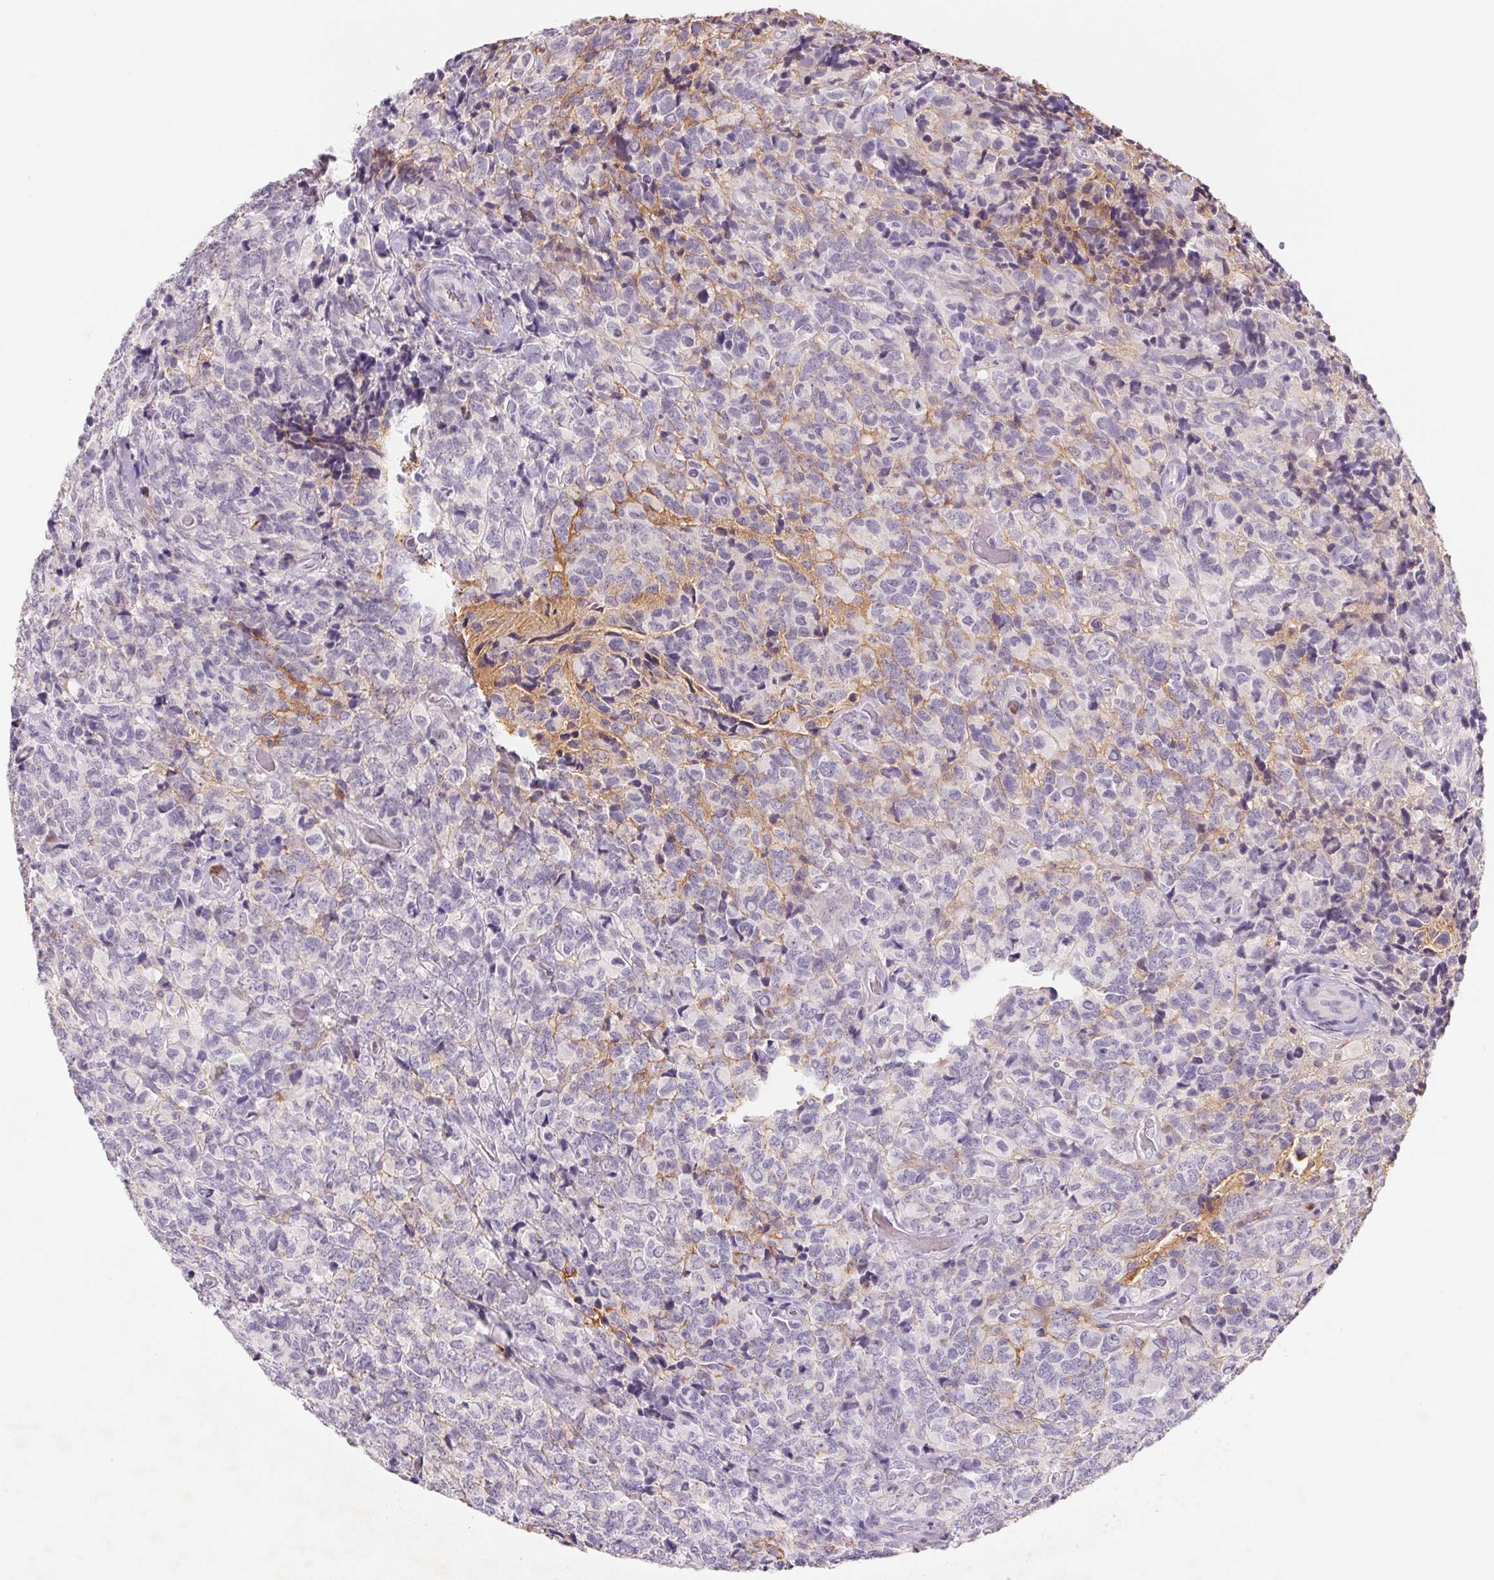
{"staining": {"intensity": "negative", "quantity": "none", "location": "none"}, "tissue": "glioma", "cell_type": "Tumor cells", "image_type": "cancer", "snomed": [{"axis": "morphology", "description": "Glioma, malignant, High grade"}, {"axis": "topography", "description": "Brain"}], "caption": "Micrograph shows no protein positivity in tumor cells of malignant high-grade glioma tissue. (IHC, brightfield microscopy, high magnification).", "gene": "KIF26A", "patient": {"sex": "male", "age": 39}}